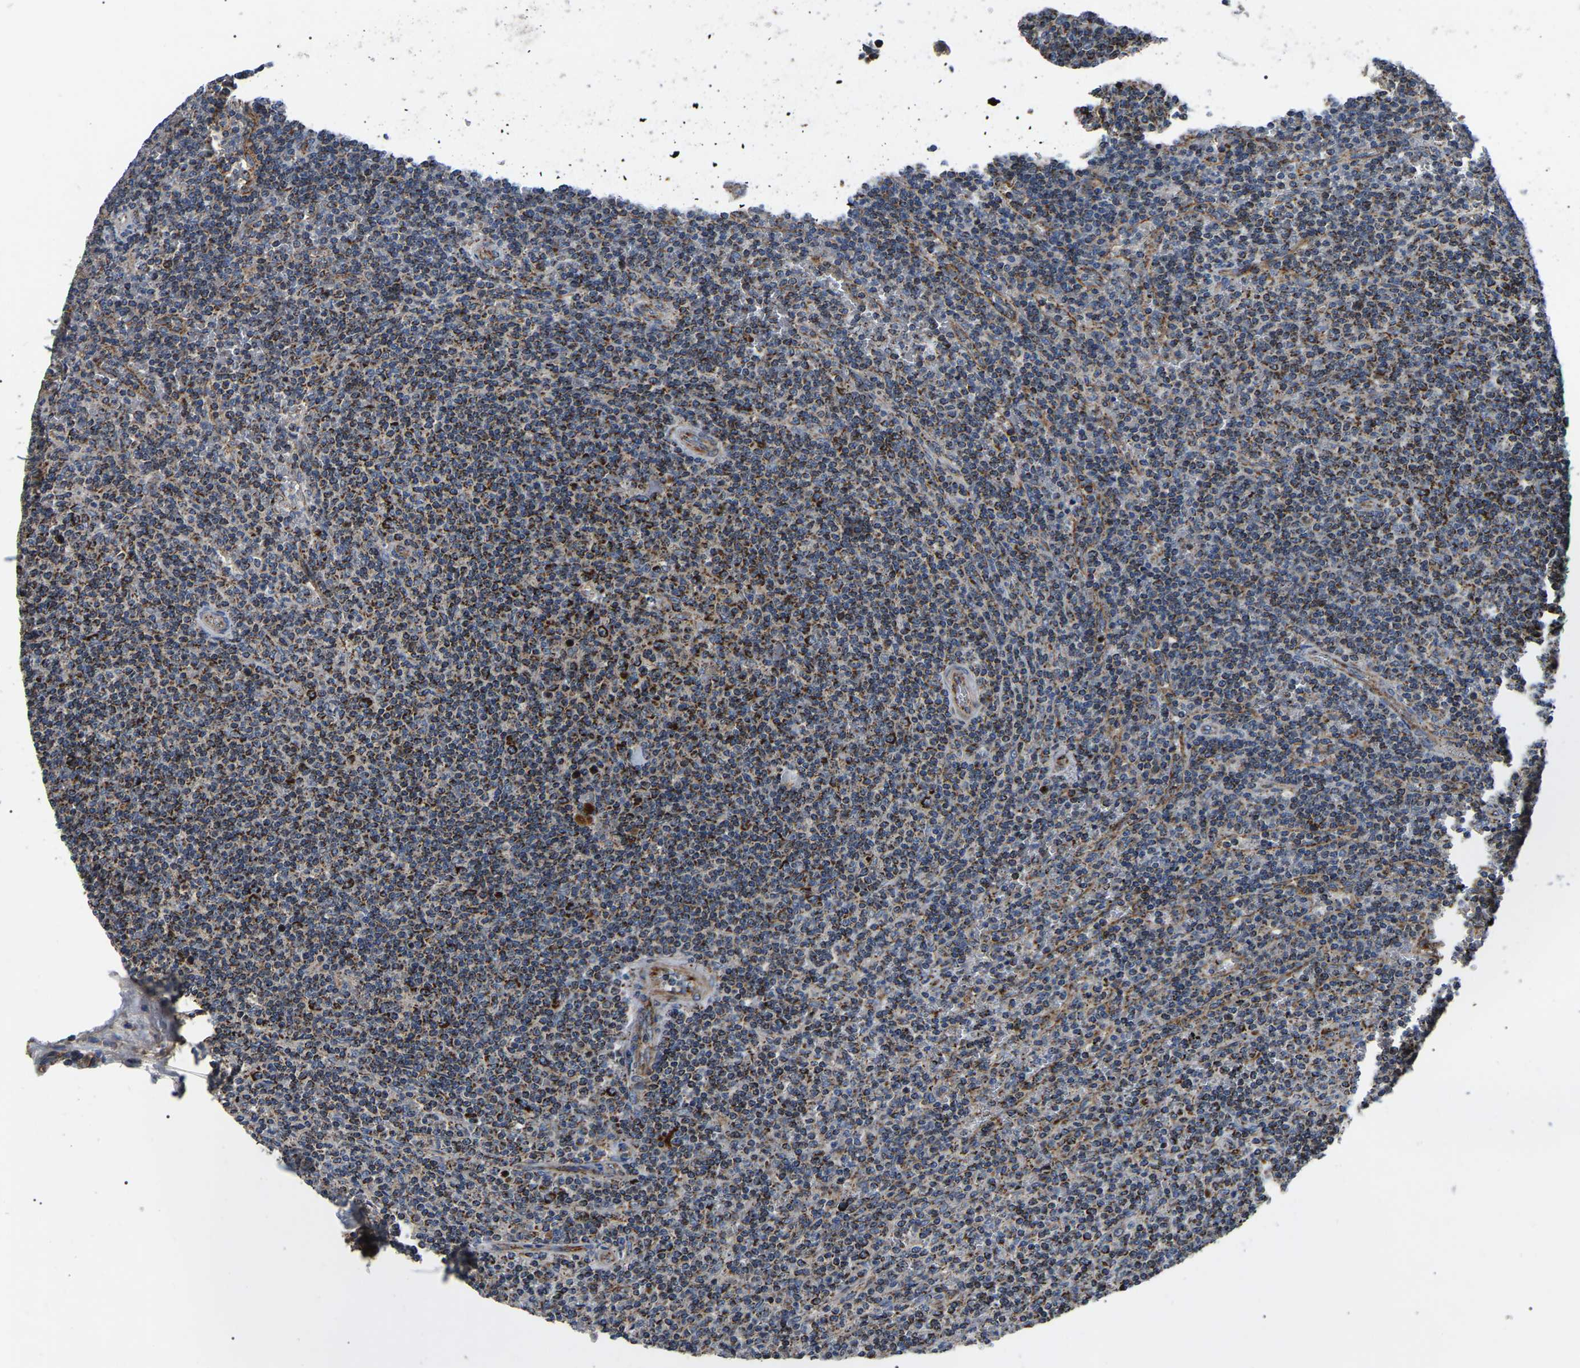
{"staining": {"intensity": "strong", "quantity": ">75%", "location": "cytoplasmic/membranous"}, "tissue": "lymphoma", "cell_type": "Tumor cells", "image_type": "cancer", "snomed": [{"axis": "morphology", "description": "Malignant lymphoma, non-Hodgkin's type, Low grade"}, {"axis": "topography", "description": "Spleen"}], "caption": "Human malignant lymphoma, non-Hodgkin's type (low-grade) stained for a protein (brown) displays strong cytoplasmic/membranous positive staining in approximately >75% of tumor cells.", "gene": "PPM1E", "patient": {"sex": "female", "age": 19}}